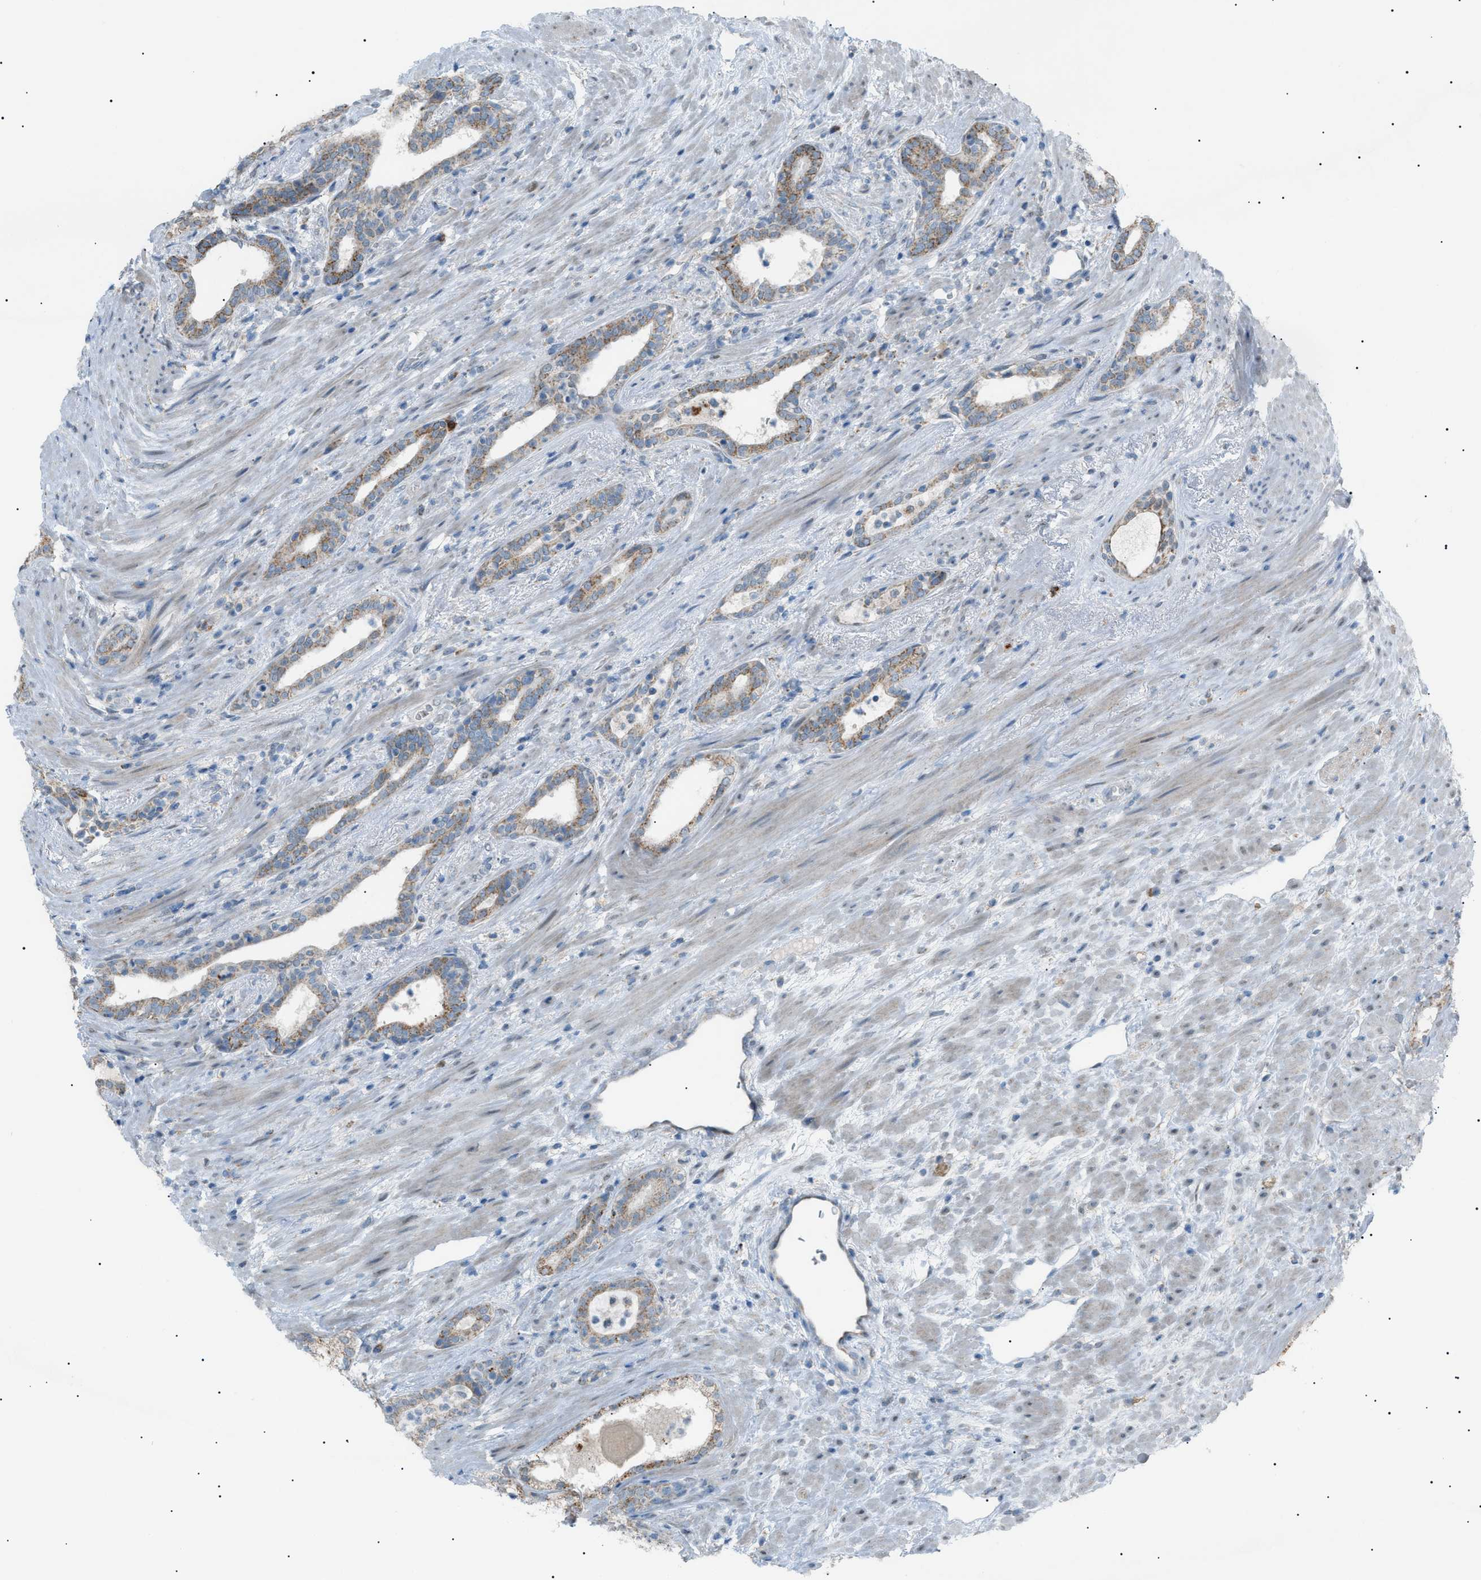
{"staining": {"intensity": "moderate", "quantity": ">75%", "location": "cytoplasmic/membranous"}, "tissue": "prostate cancer", "cell_type": "Tumor cells", "image_type": "cancer", "snomed": [{"axis": "morphology", "description": "Adenocarcinoma, High grade"}, {"axis": "topography", "description": "Prostate"}], "caption": "Prostate cancer was stained to show a protein in brown. There is medium levels of moderate cytoplasmic/membranous staining in approximately >75% of tumor cells.", "gene": "ZNF516", "patient": {"sex": "male", "age": 71}}